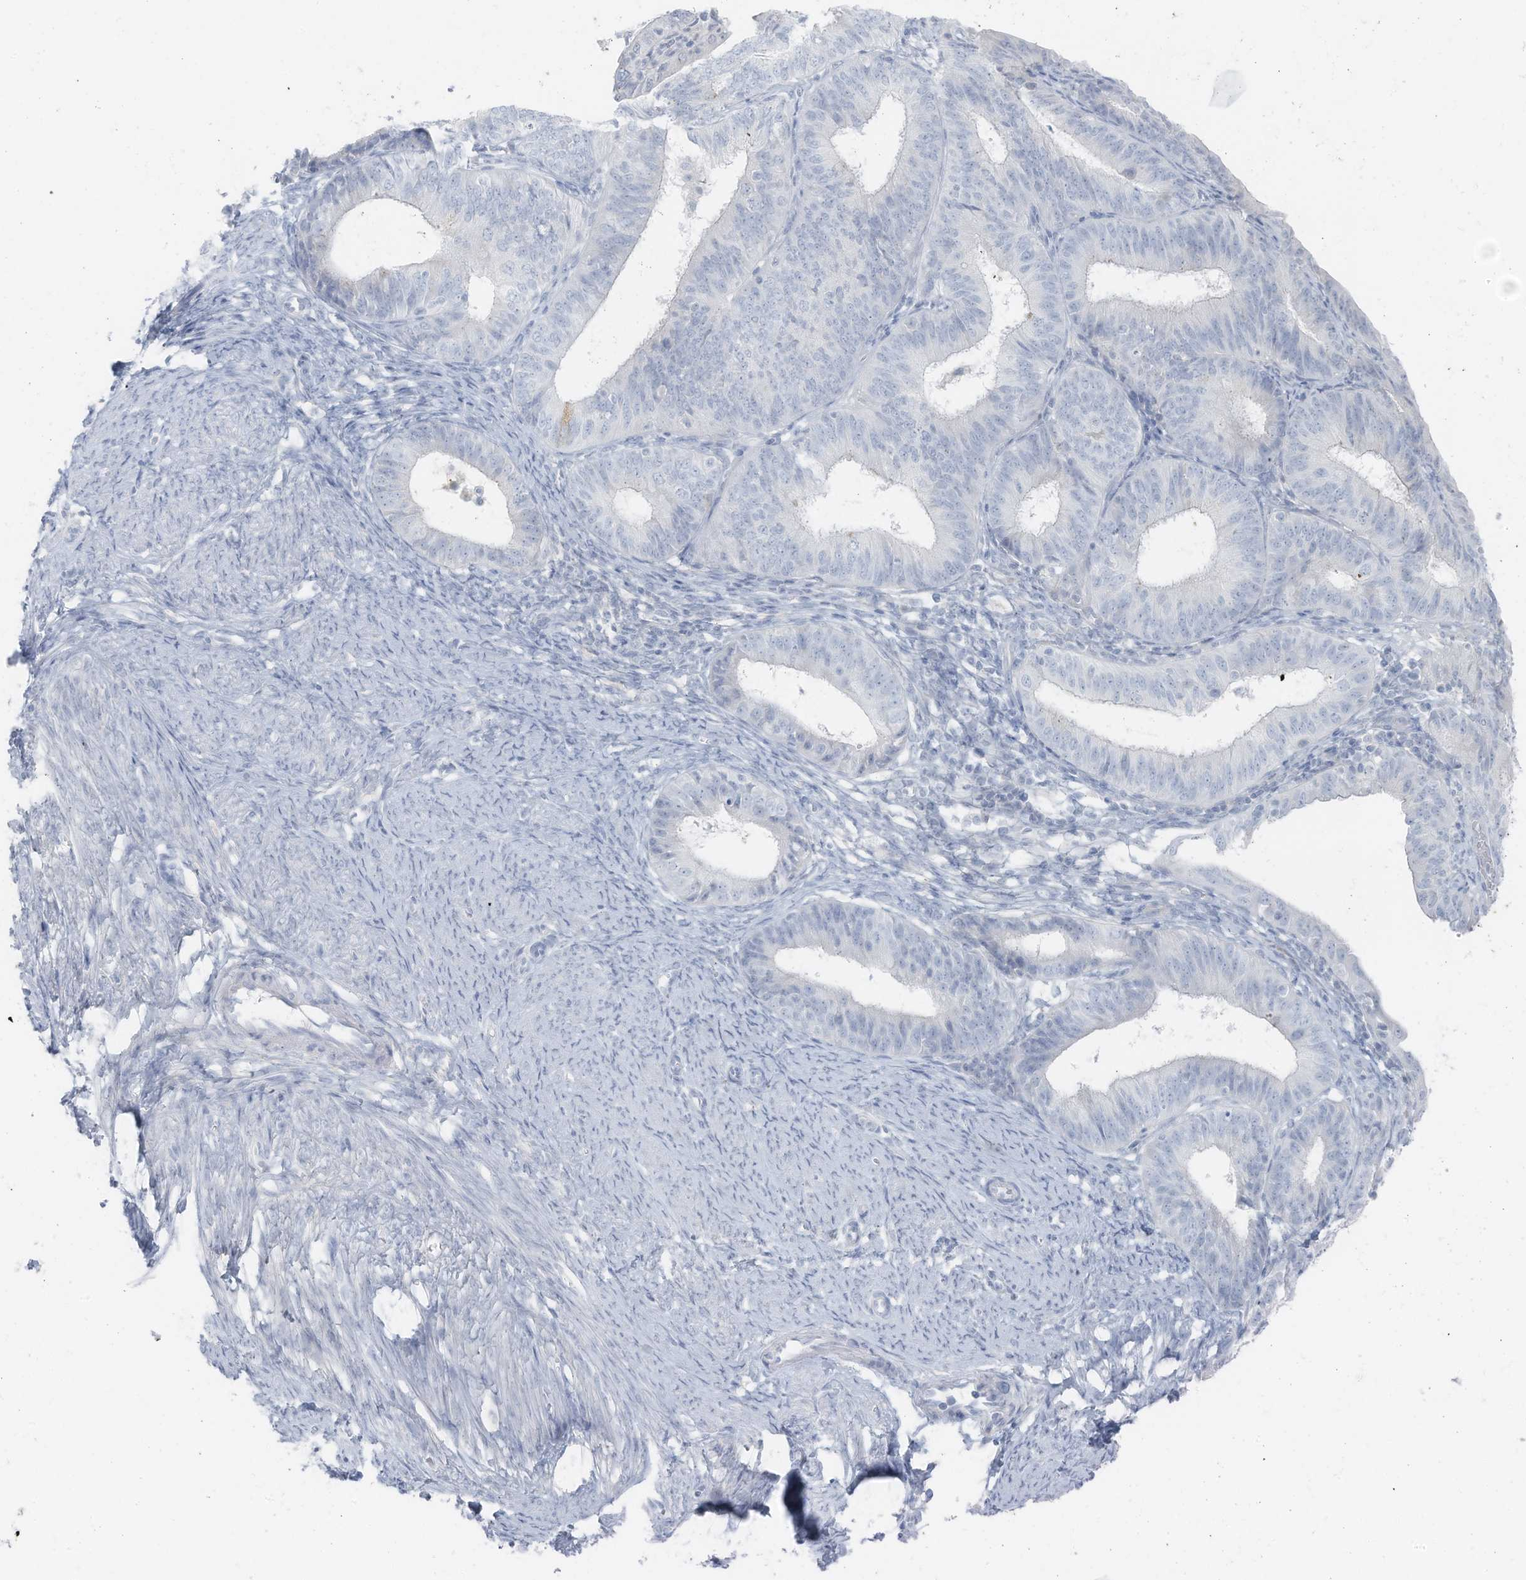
{"staining": {"intensity": "negative", "quantity": "none", "location": "none"}, "tissue": "endometrial cancer", "cell_type": "Tumor cells", "image_type": "cancer", "snomed": [{"axis": "morphology", "description": "Adenocarcinoma, NOS"}, {"axis": "topography", "description": "Endometrium"}], "caption": "The micrograph shows no significant staining in tumor cells of endometrial cancer (adenocarcinoma).", "gene": "SLC25A43", "patient": {"sex": "female", "age": 51}}